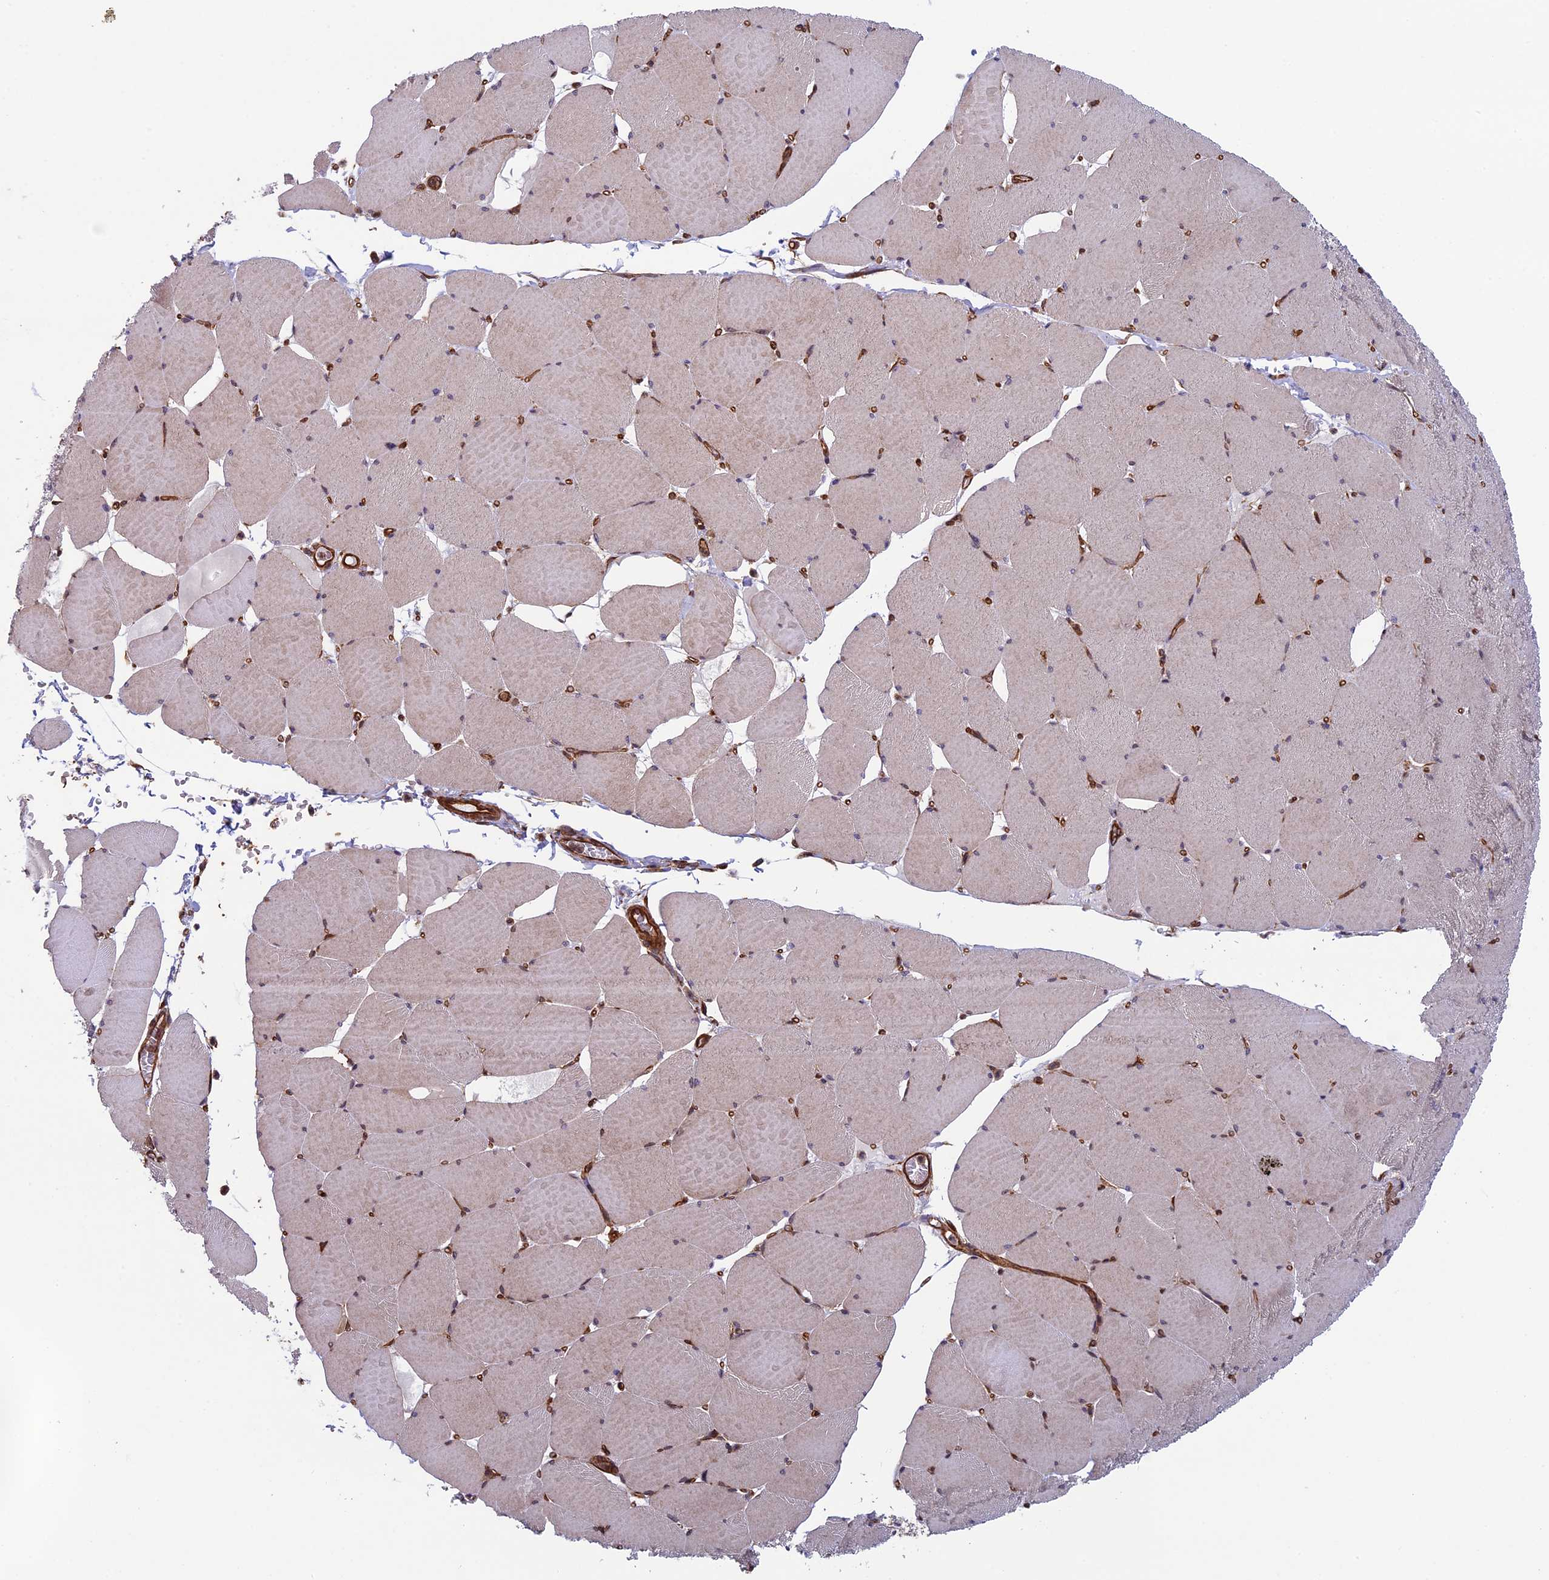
{"staining": {"intensity": "moderate", "quantity": "25%-75%", "location": "cytoplasmic/membranous"}, "tissue": "skeletal muscle", "cell_type": "Myocytes", "image_type": "normal", "snomed": [{"axis": "morphology", "description": "Normal tissue, NOS"}, {"axis": "topography", "description": "Skeletal muscle"}, {"axis": "topography", "description": "Head-Neck"}], "caption": "Protein staining of unremarkable skeletal muscle exhibits moderate cytoplasmic/membranous positivity in approximately 25%-75% of myocytes.", "gene": "CCDC8", "patient": {"sex": "male", "age": 66}}